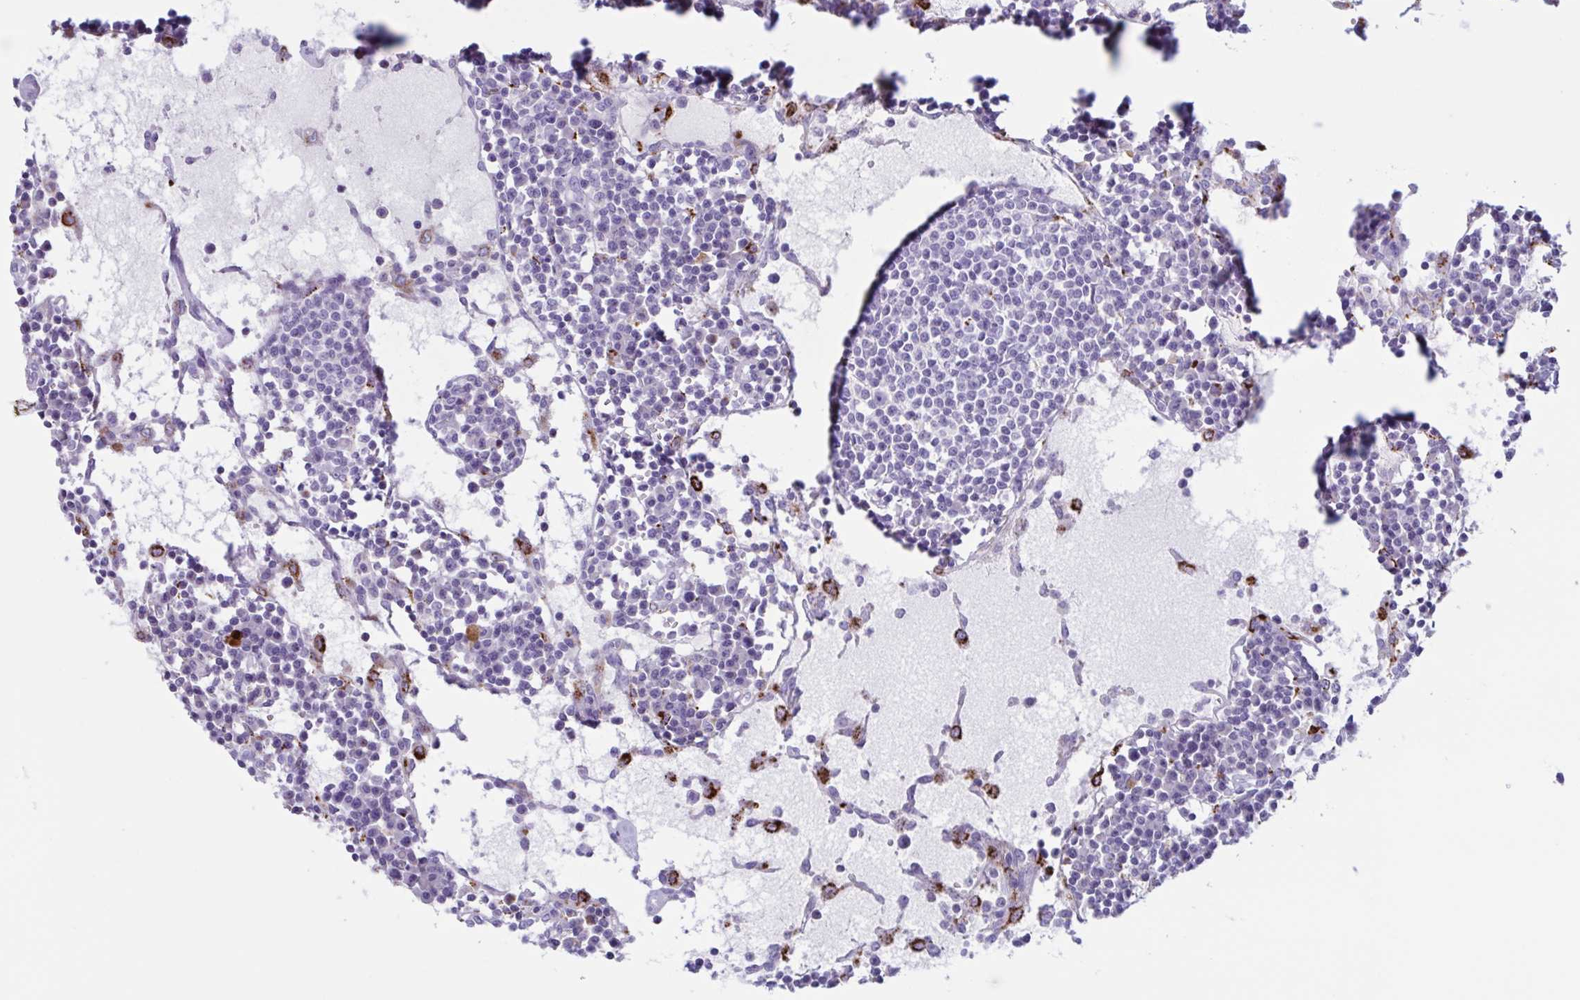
{"staining": {"intensity": "moderate", "quantity": "<25%", "location": "cytoplasmic/membranous"}, "tissue": "lymph node", "cell_type": "Non-germinal center cells", "image_type": "normal", "snomed": [{"axis": "morphology", "description": "Normal tissue, NOS"}, {"axis": "topography", "description": "Lymph node"}], "caption": "Human lymph node stained for a protein (brown) demonstrates moderate cytoplasmic/membranous positive staining in approximately <25% of non-germinal center cells.", "gene": "XCL1", "patient": {"sex": "female", "age": 78}}